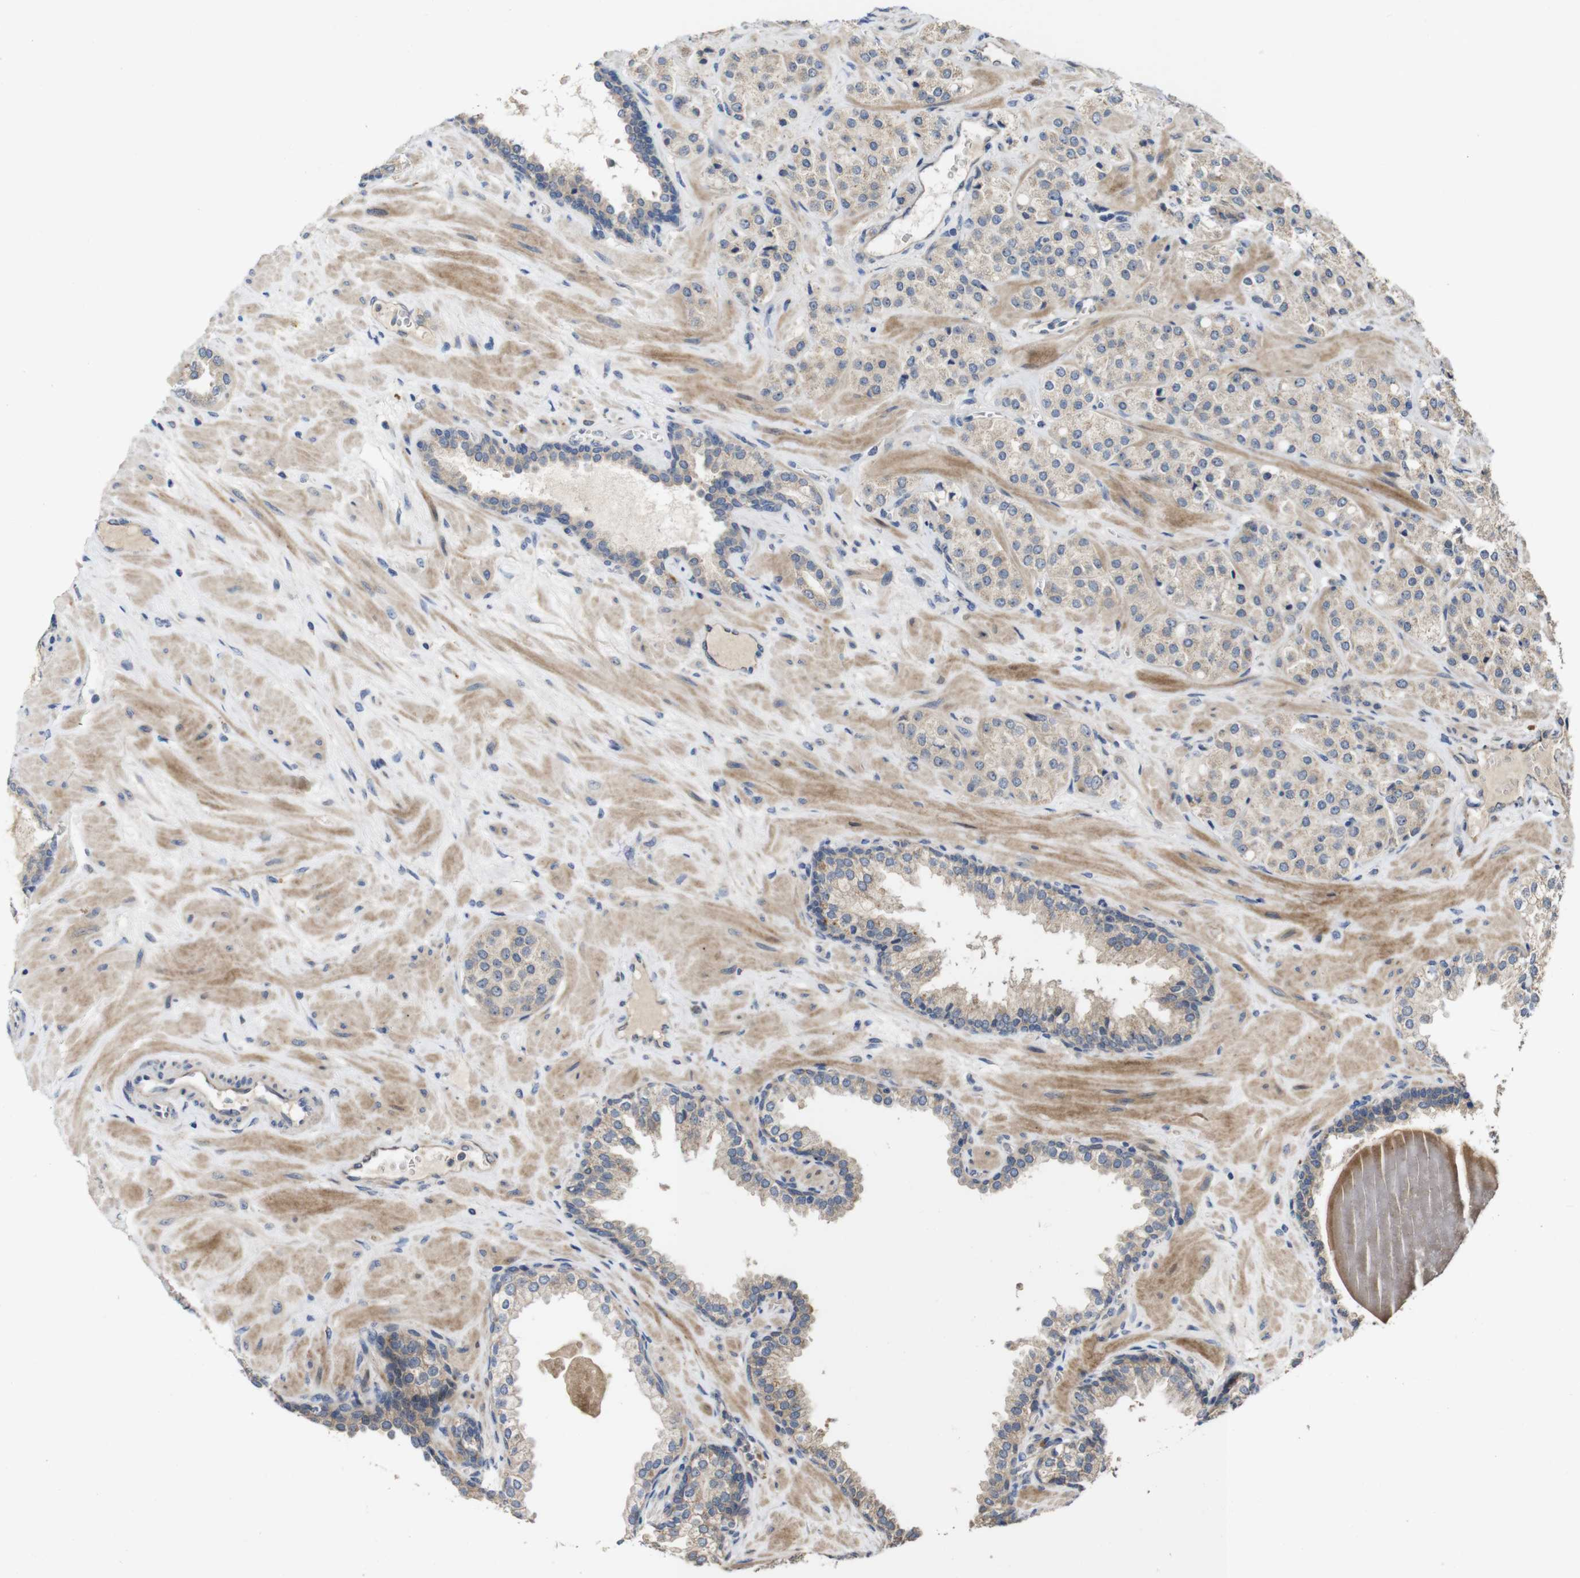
{"staining": {"intensity": "weak", "quantity": ">75%", "location": "cytoplasmic/membranous"}, "tissue": "prostate cancer", "cell_type": "Tumor cells", "image_type": "cancer", "snomed": [{"axis": "morphology", "description": "Adenocarcinoma, High grade"}, {"axis": "topography", "description": "Prostate"}], "caption": "Immunohistochemistry (IHC) micrograph of neoplastic tissue: human prostate cancer (adenocarcinoma (high-grade)) stained using immunohistochemistry (IHC) displays low levels of weak protein expression localized specifically in the cytoplasmic/membranous of tumor cells, appearing as a cytoplasmic/membranous brown color.", "gene": "PCDHB10", "patient": {"sex": "male", "age": 64}}